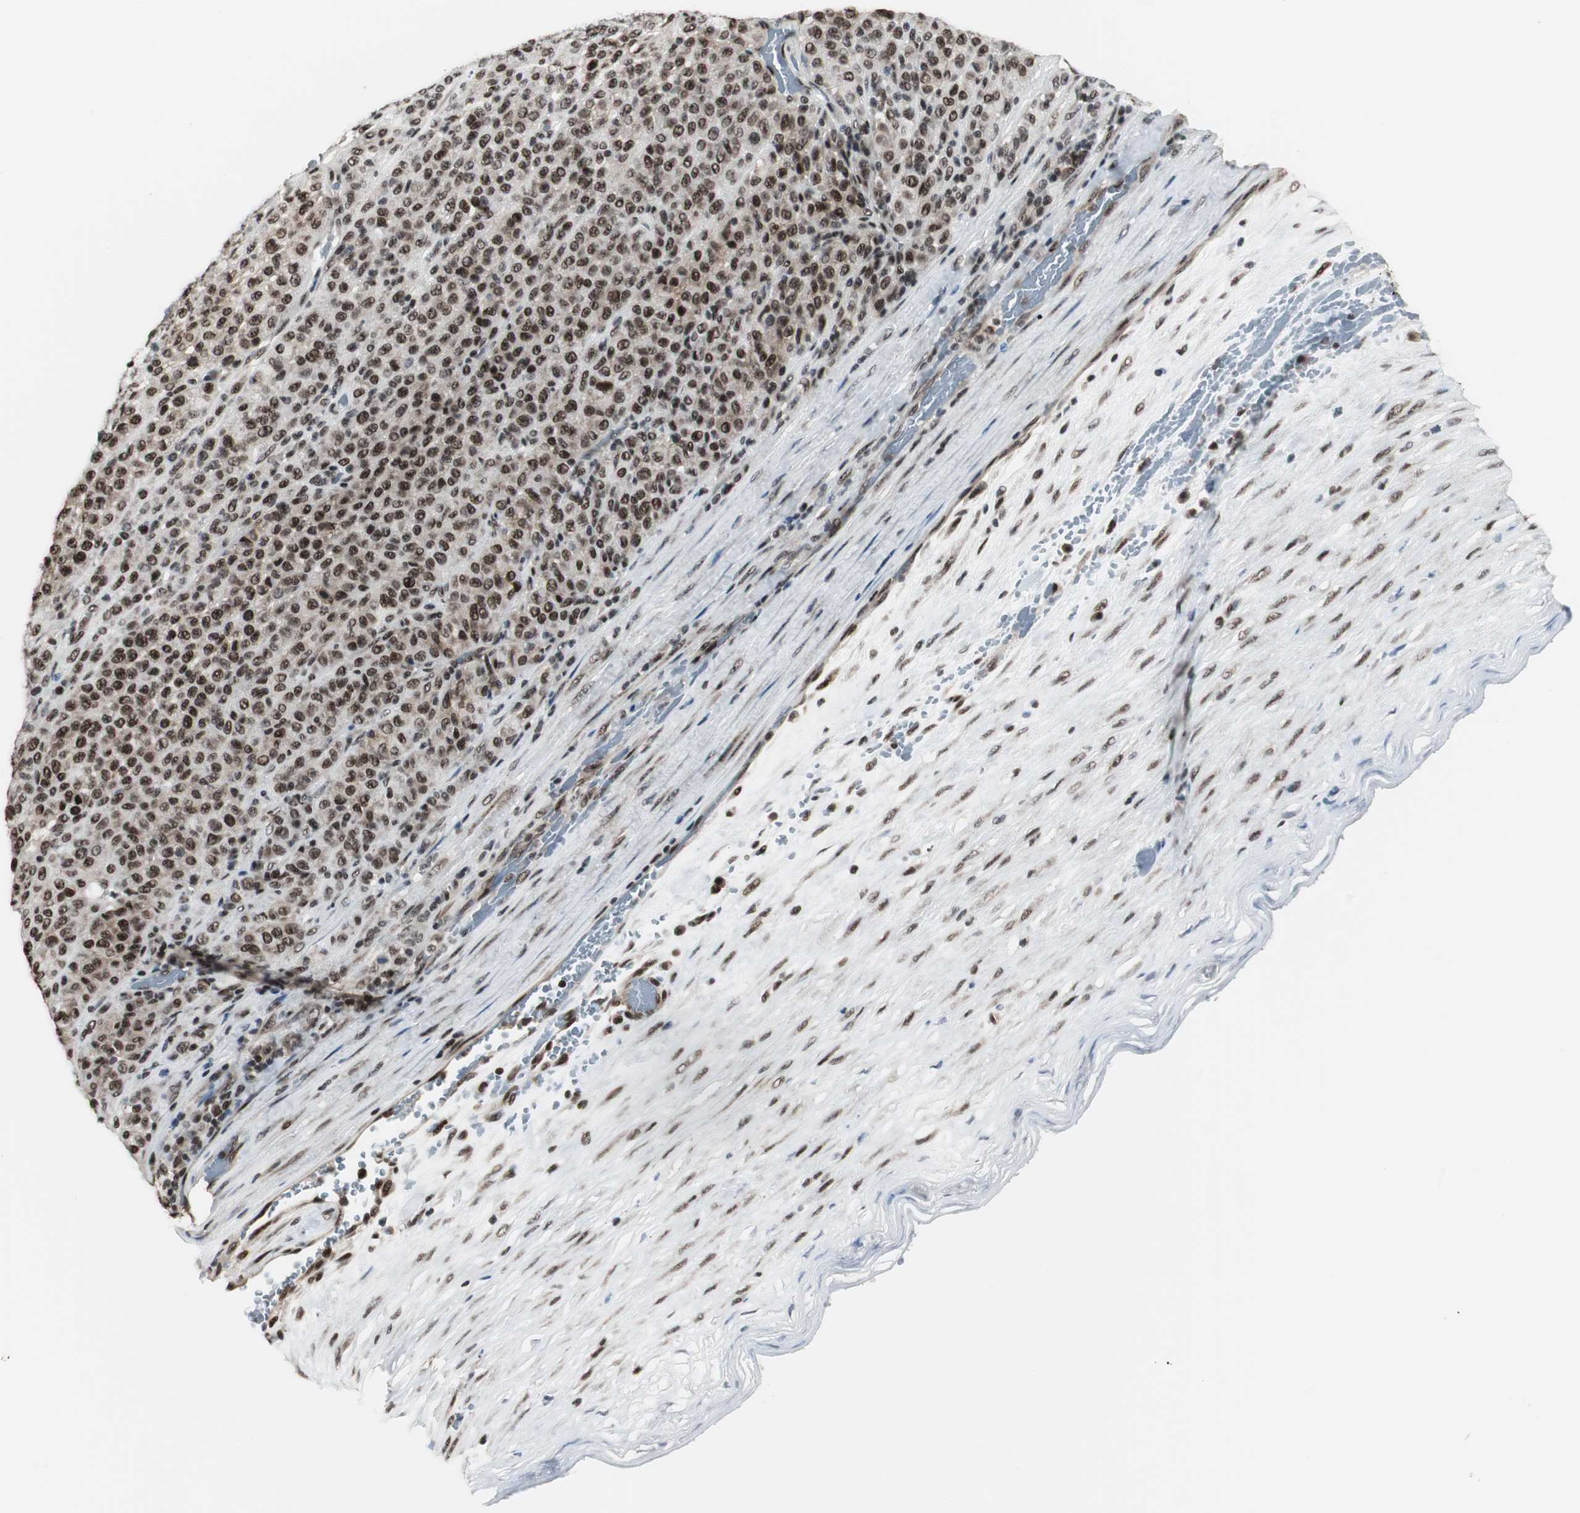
{"staining": {"intensity": "strong", "quantity": ">75%", "location": "nuclear"}, "tissue": "melanoma", "cell_type": "Tumor cells", "image_type": "cancer", "snomed": [{"axis": "morphology", "description": "Malignant melanoma, Metastatic site"}, {"axis": "topography", "description": "Pancreas"}], "caption": "Strong nuclear protein staining is identified in about >75% of tumor cells in malignant melanoma (metastatic site).", "gene": "CDK9", "patient": {"sex": "female", "age": 30}}